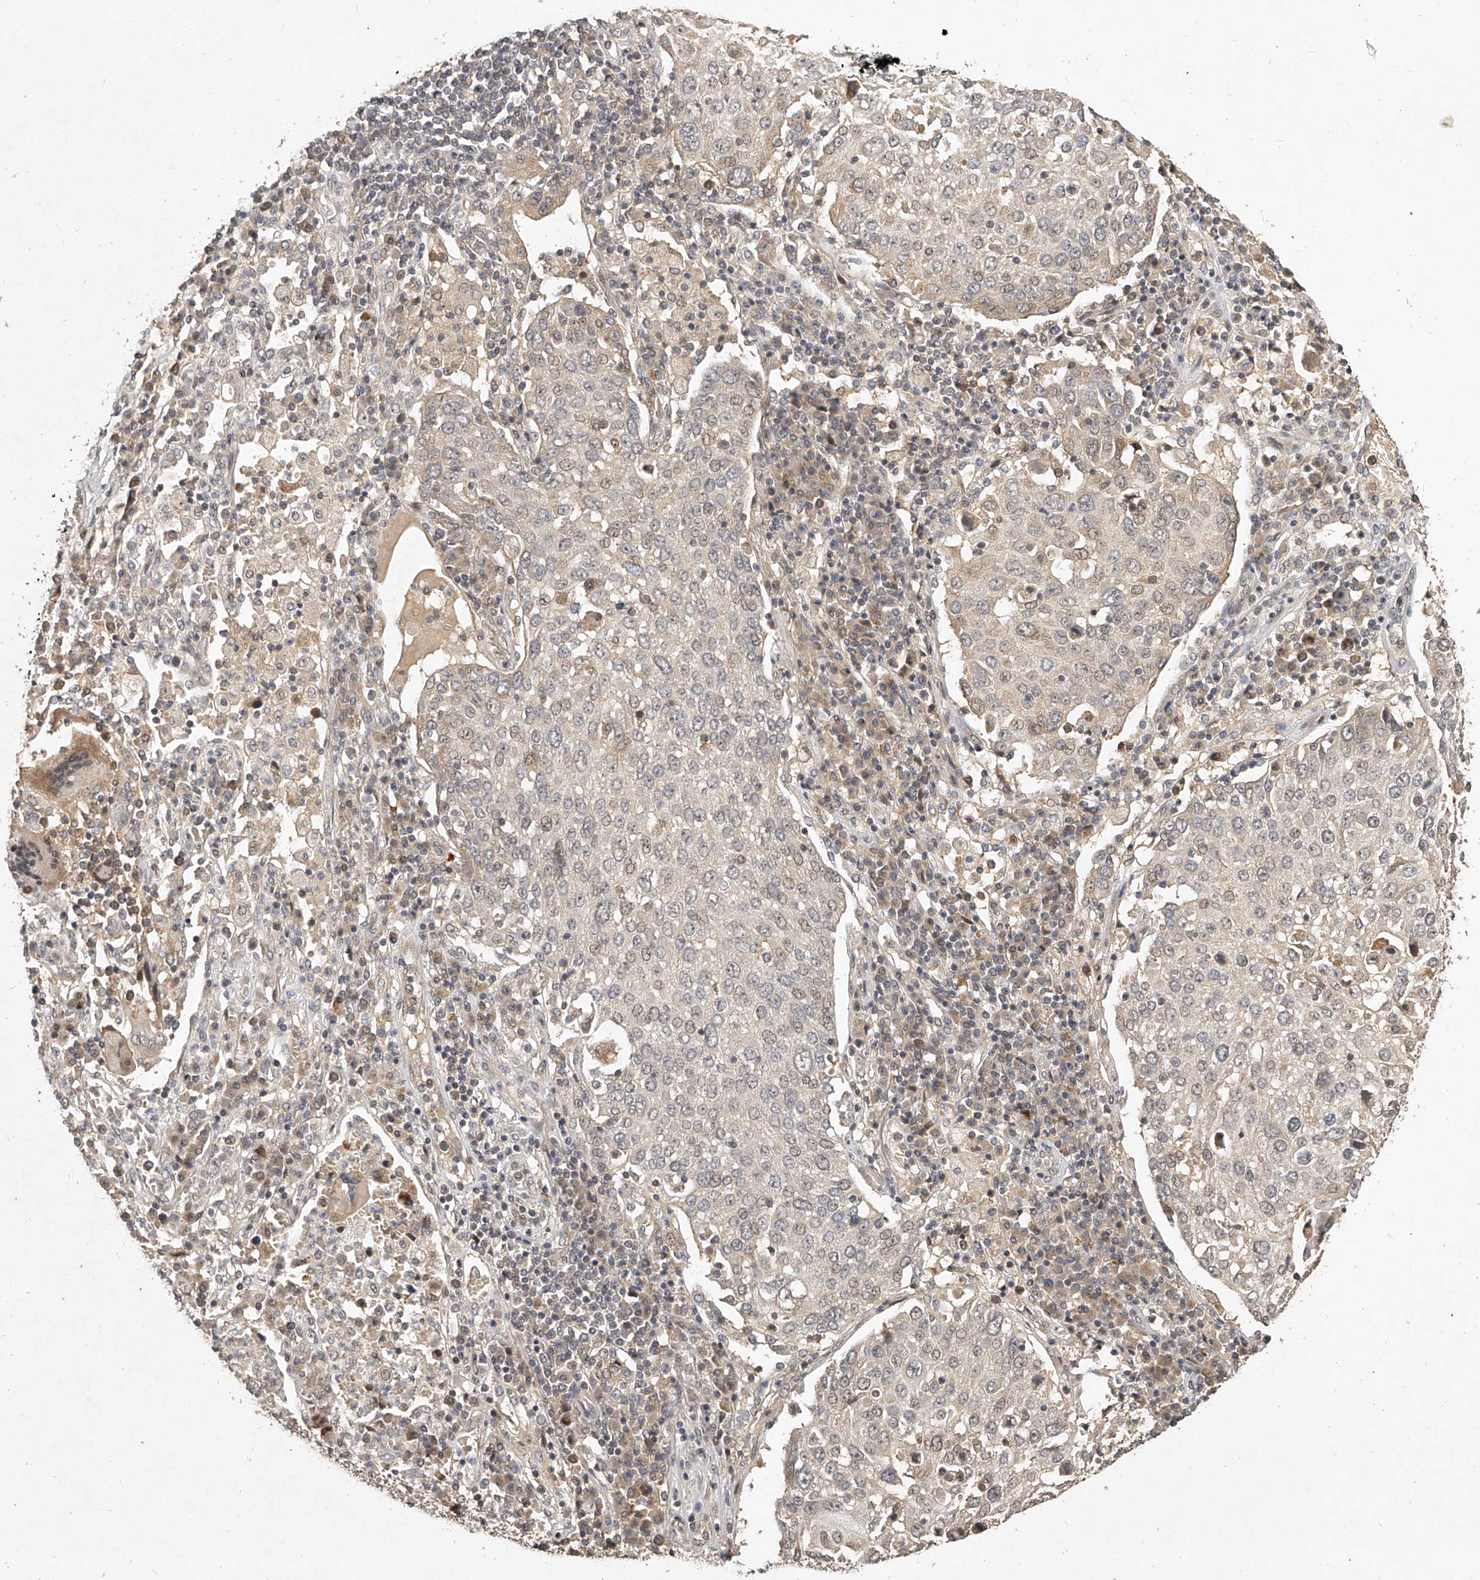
{"staining": {"intensity": "weak", "quantity": "<25%", "location": "cytoplasmic/membranous,nuclear"}, "tissue": "lung cancer", "cell_type": "Tumor cells", "image_type": "cancer", "snomed": [{"axis": "morphology", "description": "Squamous cell carcinoma, NOS"}, {"axis": "topography", "description": "Lung"}], "caption": "A high-resolution image shows immunohistochemistry staining of squamous cell carcinoma (lung), which reveals no significant expression in tumor cells.", "gene": "SLC37A1", "patient": {"sex": "male", "age": 65}}